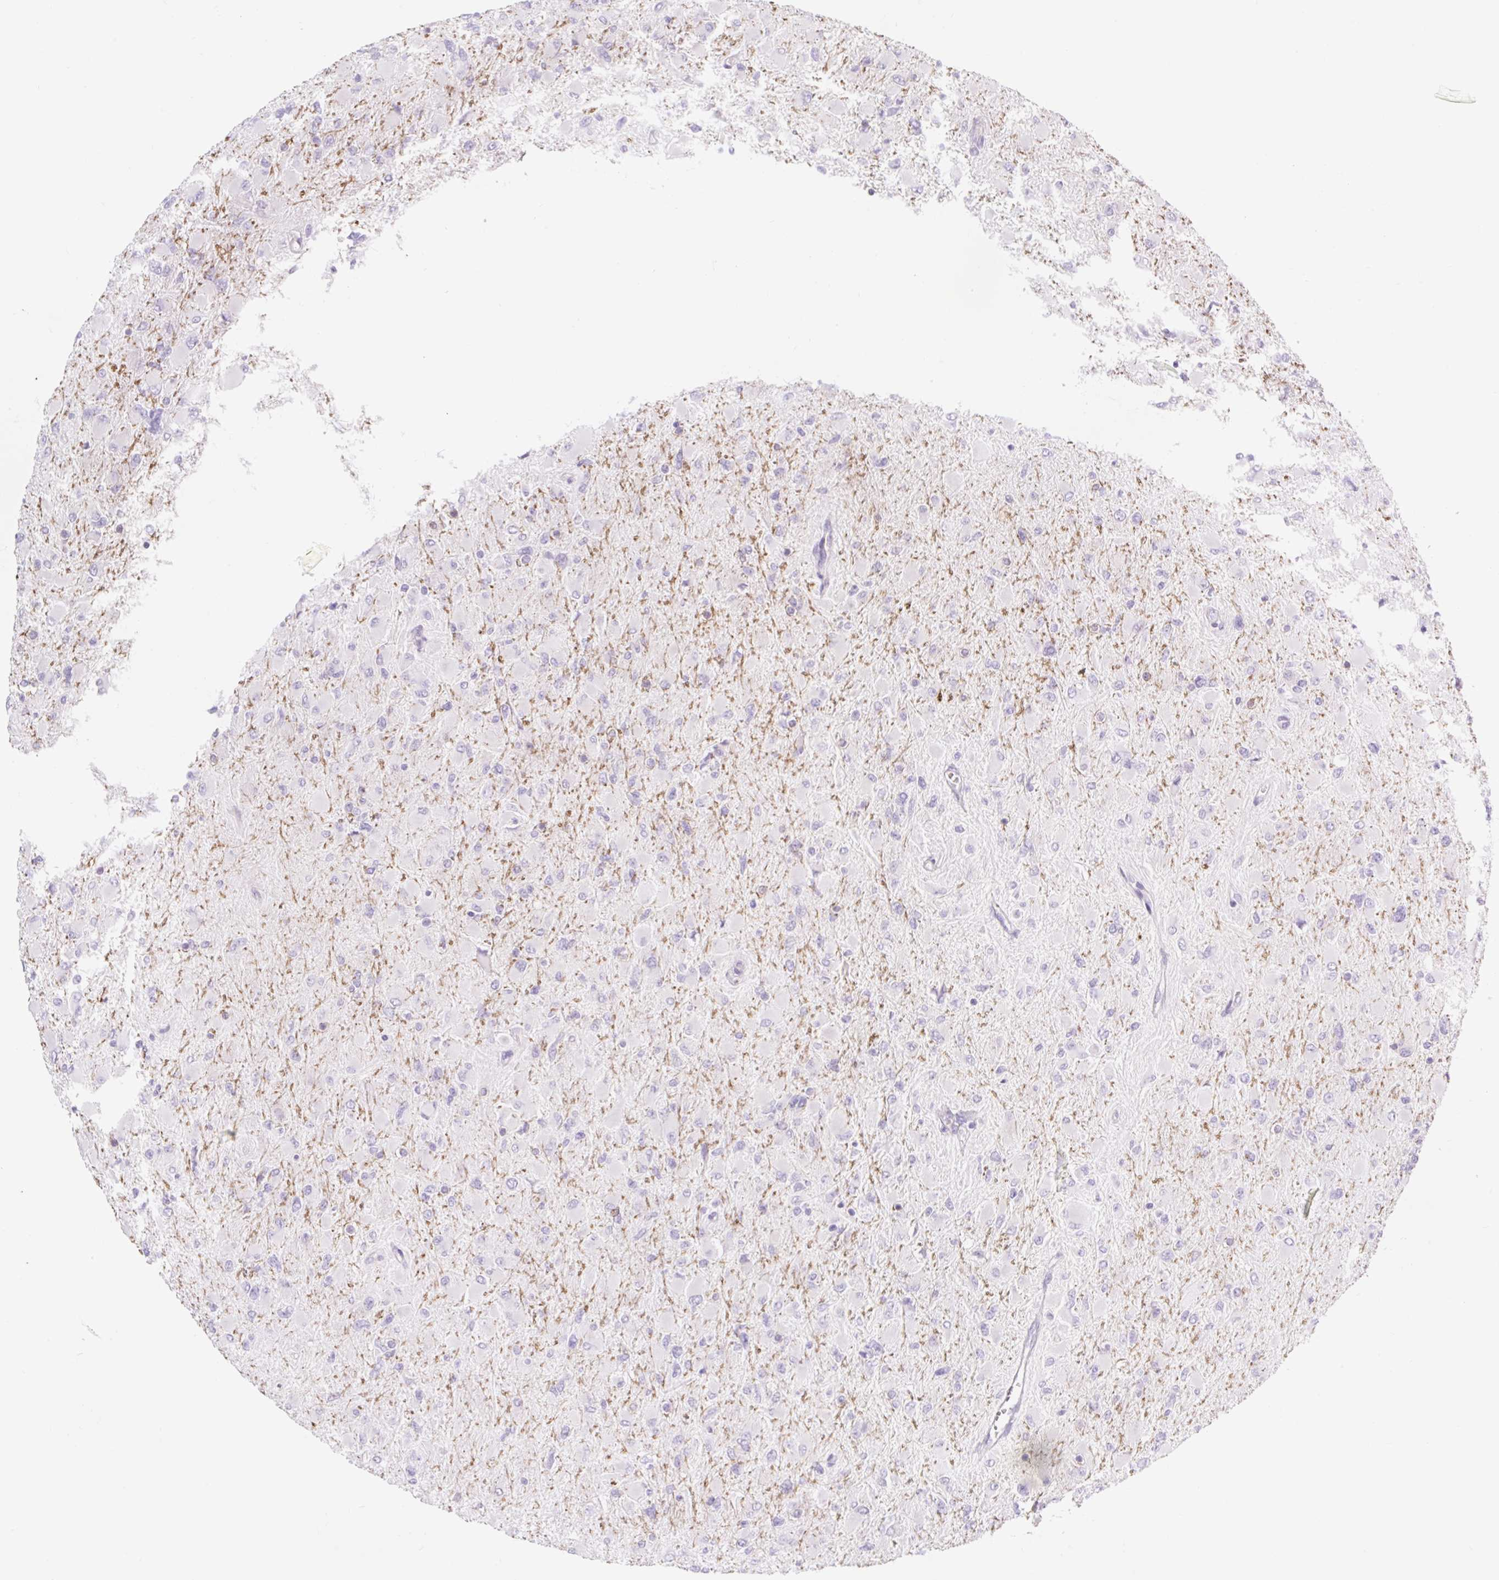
{"staining": {"intensity": "negative", "quantity": "none", "location": "none"}, "tissue": "glioma", "cell_type": "Tumor cells", "image_type": "cancer", "snomed": [{"axis": "morphology", "description": "Glioma, malignant, High grade"}, {"axis": "topography", "description": "Cerebral cortex"}], "caption": "DAB immunohistochemical staining of malignant high-grade glioma shows no significant expression in tumor cells.", "gene": "BCAS1", "patient": {"sex": "female", "age": 36}}